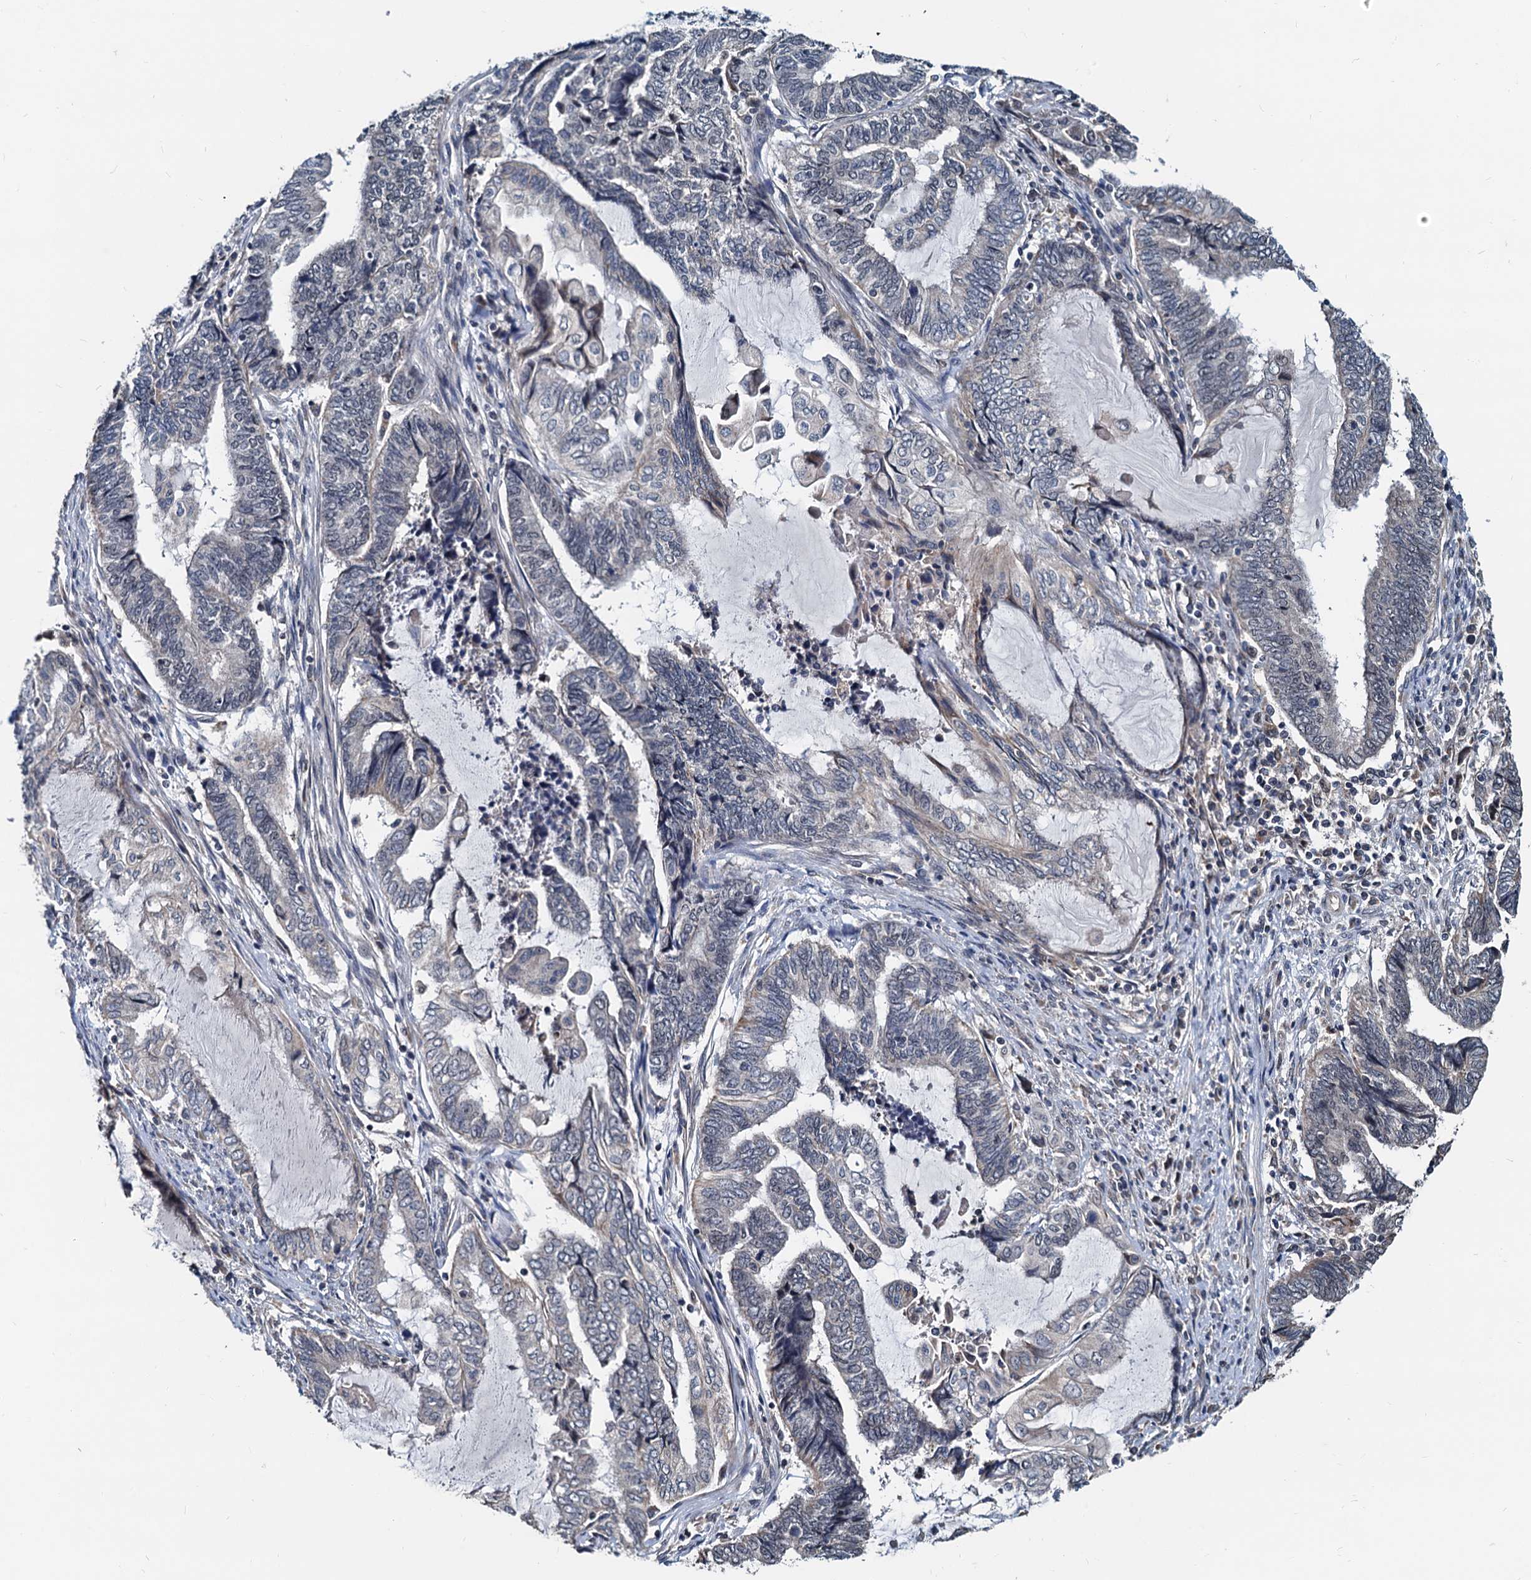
{"staining": {"intensity": "negative", "quantity": "none", "location": "none"}, "tissue": "endometrial cancer", "cell_type": "Tumor cells", "image_type": "cancer", "snomed": [{"axis": "morphology", "description": "Adenocarcinoma, NOS"}, {"axis": "topography", "description": "Uterus"}, {"axis": "topography", "description": "Endometrium"}], "caption": "Protein analysis of endometrial cancer (adenocarcinoma) shows no significant expression in tumor cells.", "gene": "MCMBP", "patient": {"sex": "female", "age": 70}}